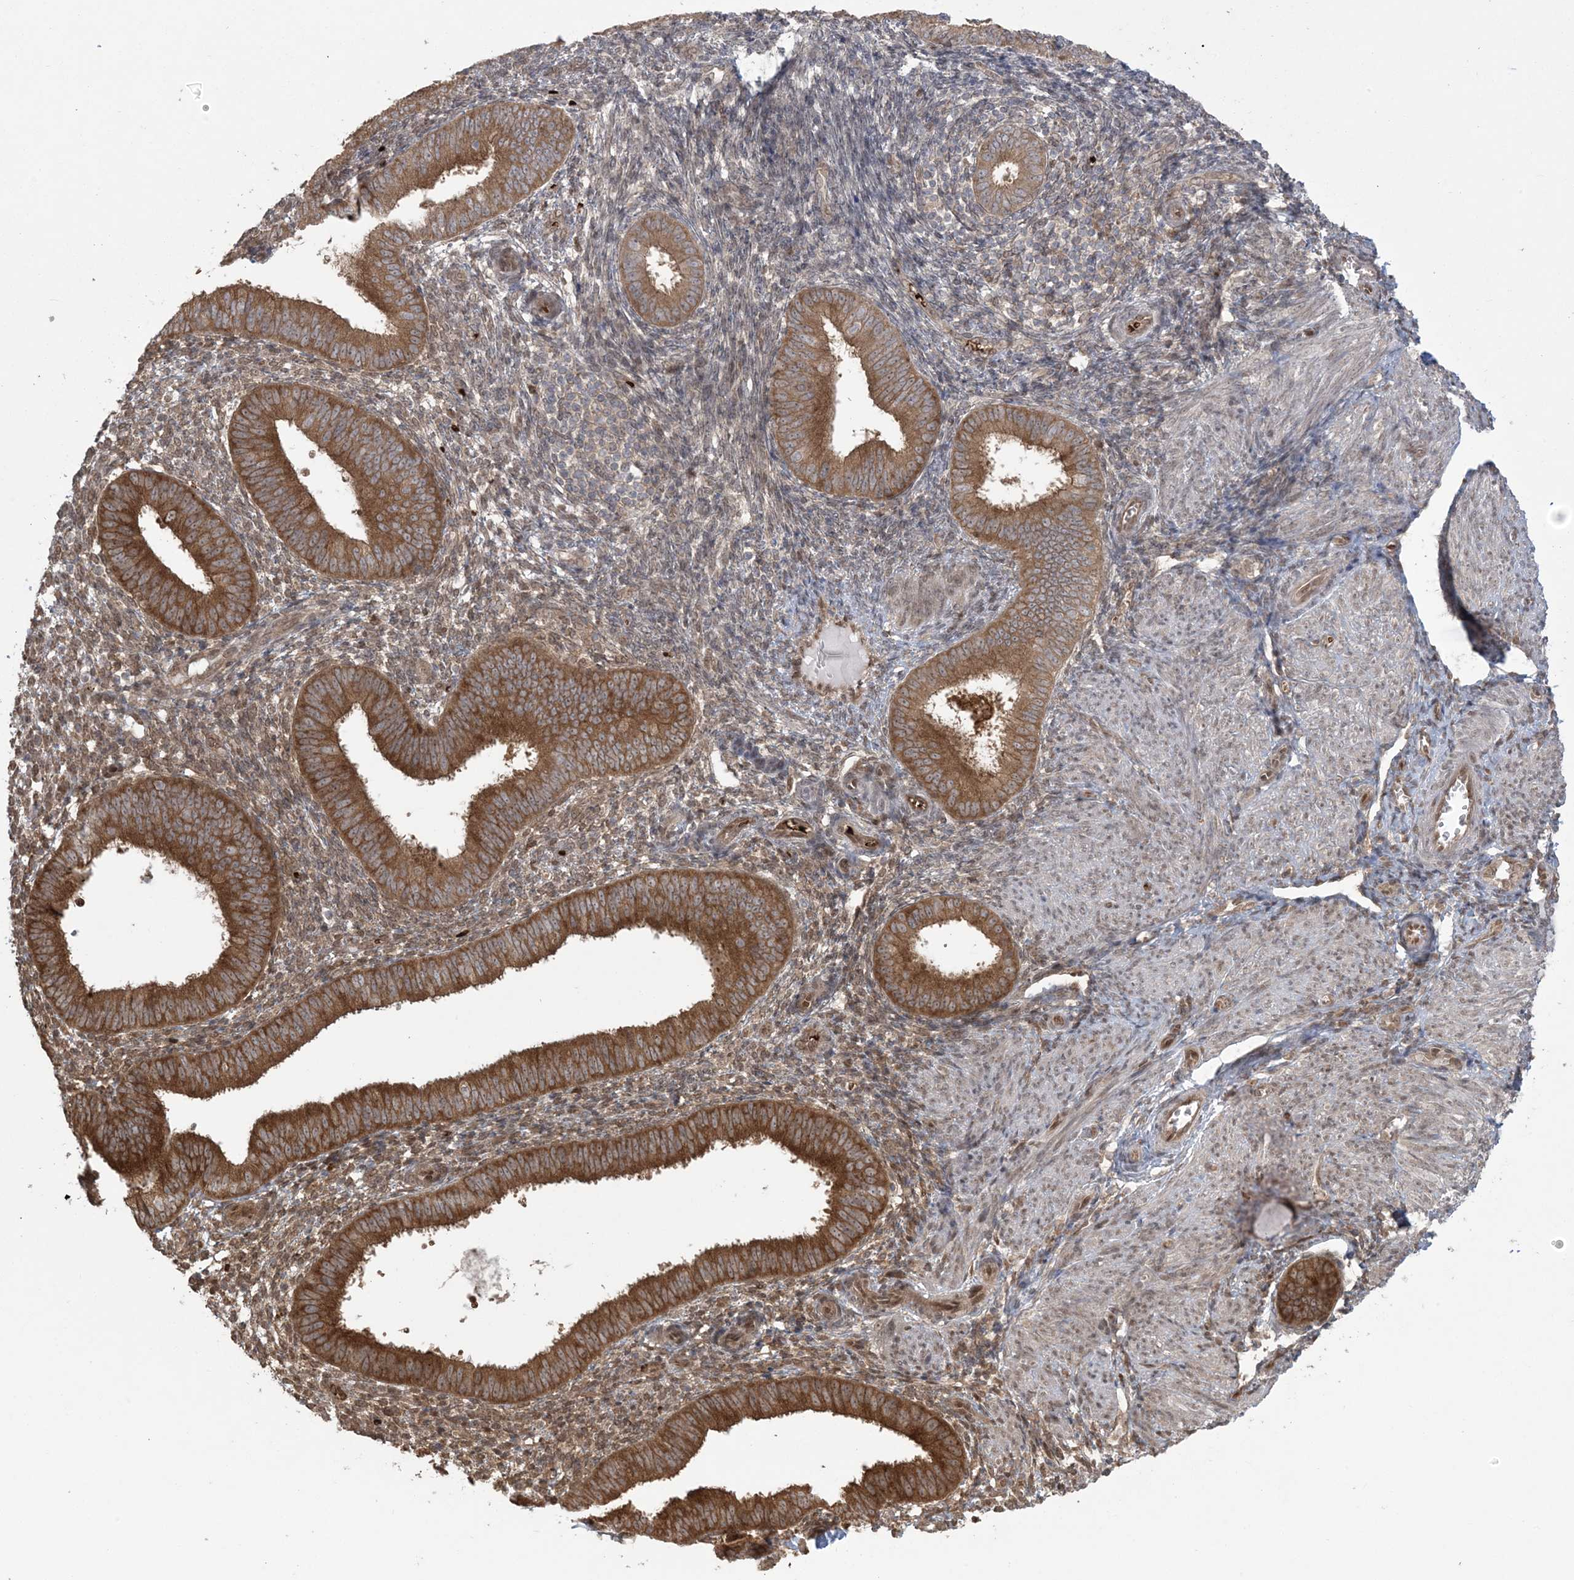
{"staining": {"intensity": "weak", "quantity": ">75%", "location": "cytoplasmic/membranous"}, "tissue": "endometrium", "cell_type": "Cells in endometrial stroma", "image_type": "normal", "snomed": [{"axis": "morphology", "description": "Normal tissue, NOS"}, {"axis": "topography", "description": "Uterus"}, {"axis": "topography", "description": "Endometrium"}], "caption": "Immunohistochemistry (IHC) histopathology image of normal endometrium stained for a protein (brown), which displays low levels of weak cytoplasmic/membranous positivity in approximately >75% of cells in endometrial stroma.", "gene": "ABCF3", "patient": {"sex": "female", "age": 48}}